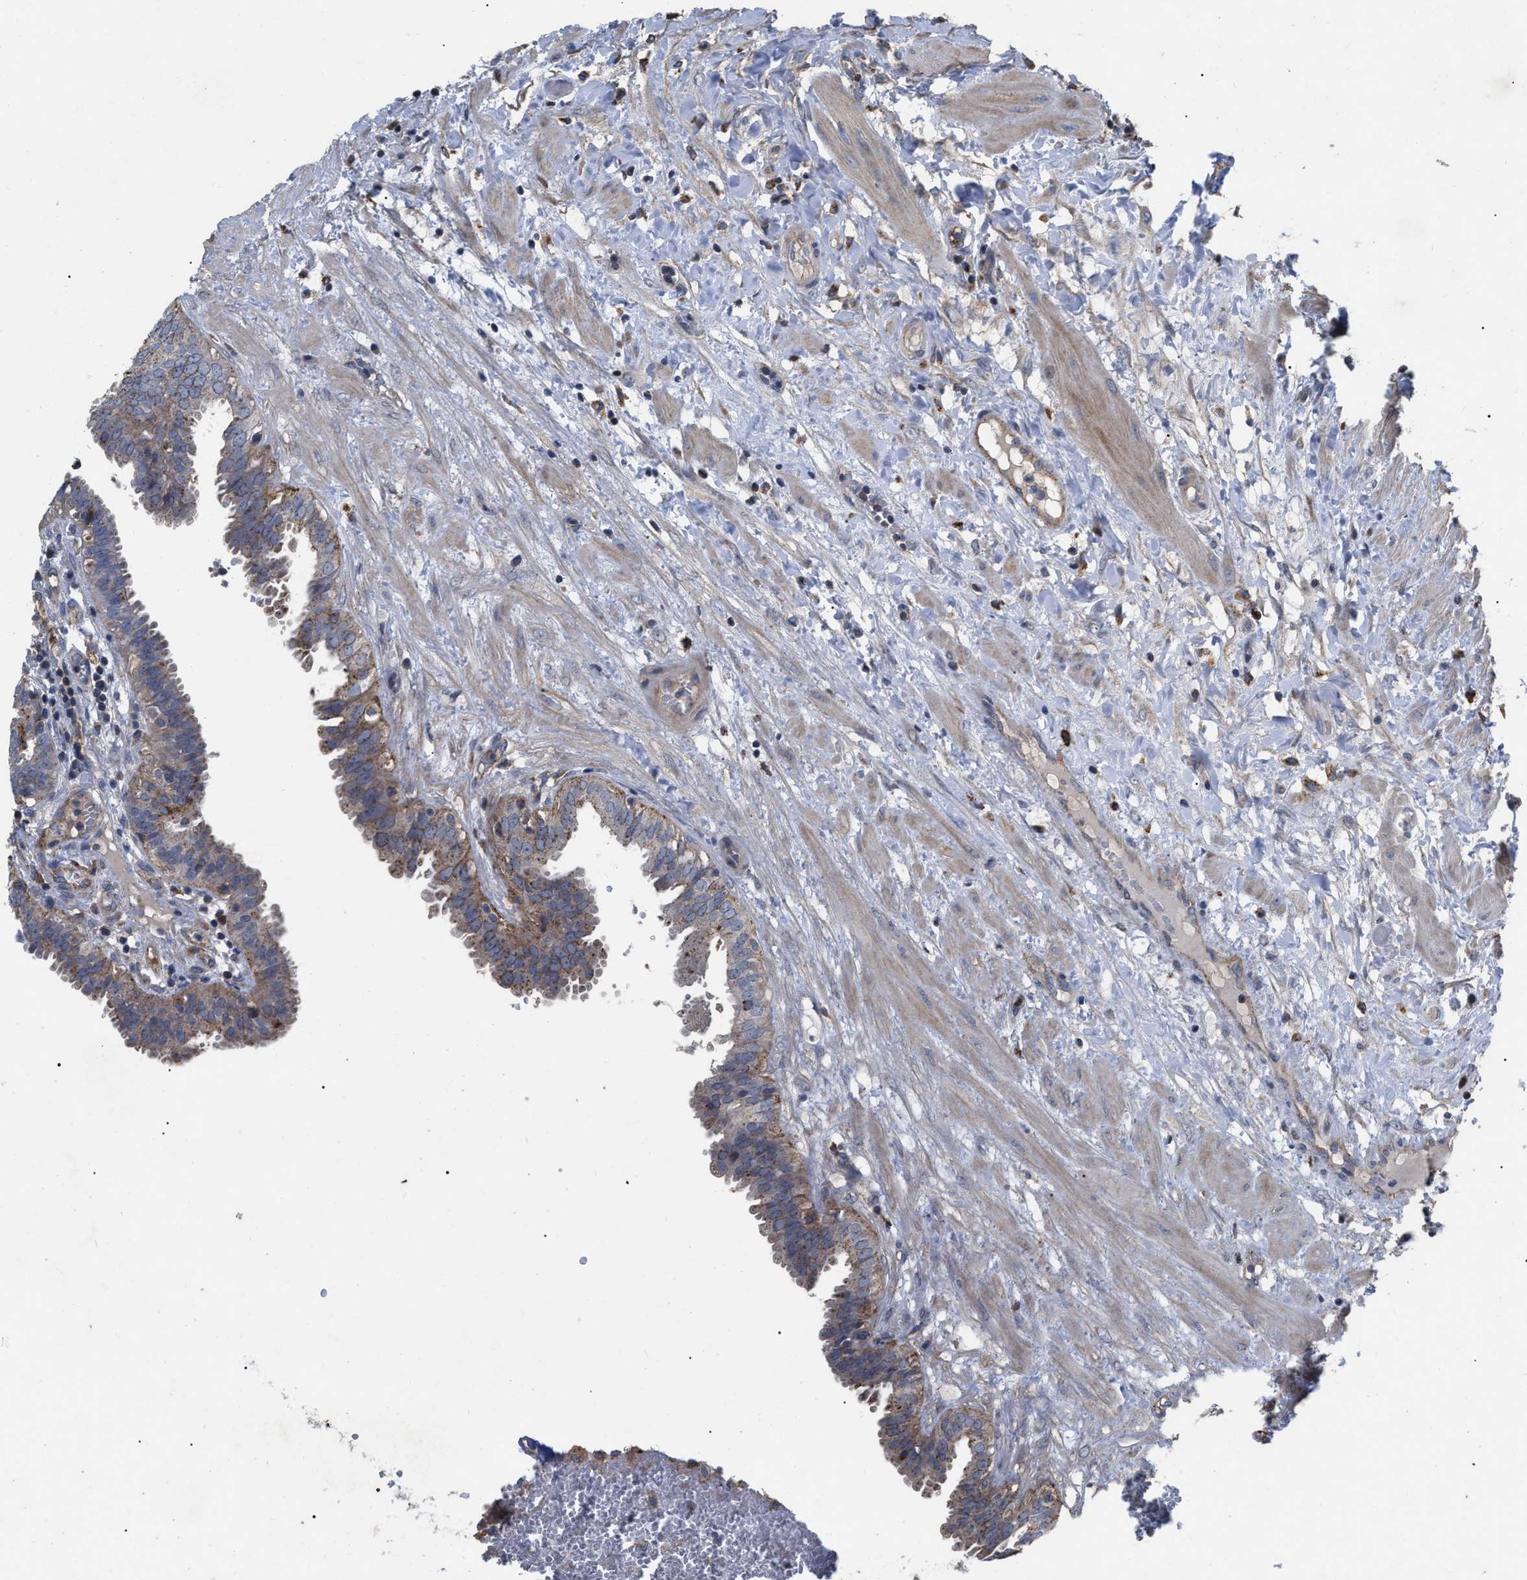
{"staining": {"intensity": "moderate", "quantity": ">75%", "location": "cytoplasmic/membranous"}, "tissue": "seminal vesicle", "cell_type": "Glandular cells", "image_type": "normal", "snomed": [{"axis": "morphology", "description": "Normal tissue, NOS"}, {"axis": "morphology", "description": "Adenocarcinoma, High grade"}, {"axis": "topography", "description": "Prostate"}, {"axis": "topography", "description": "Seminal veicle"}], "caption": "This histopathology image displays immunohistochemistry (IHC) staining of unremarkable human seminal vesicle, with medium moderate cytoplasmic/membranous expression in about >75% of glandular cells.", "gene": "FAM171A2", "patient": {"sex": "male", "age": 55}}